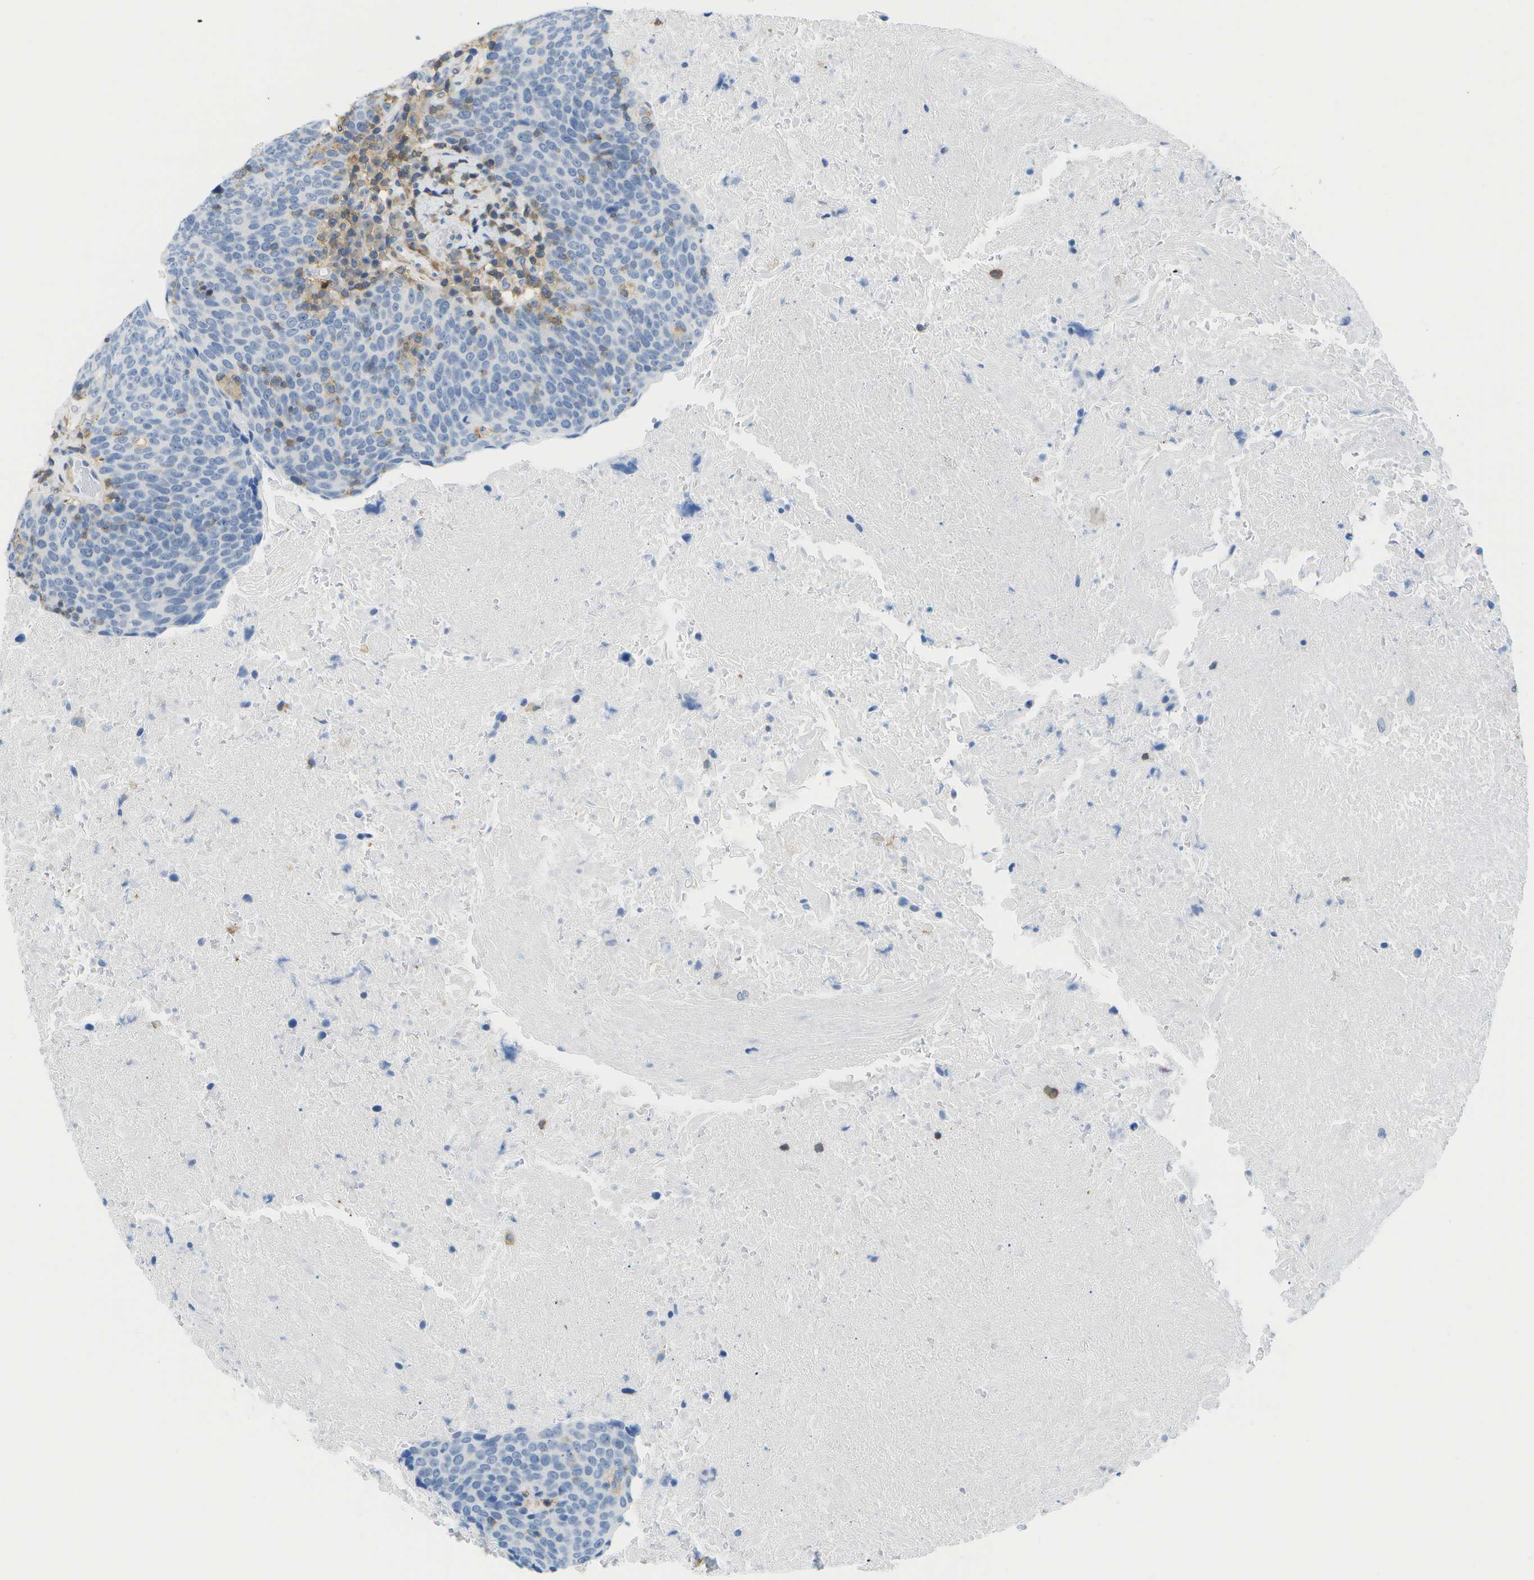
{"staining": {"intensity": "negative", "quantity": "none", "location": "none"}, "tissue": "head and neck cancer", "cell_type": "Tumor cells", "image_type": "cancer", "snomed": [{"axis": "morphology", "description": "Squamous cell carcinoma, NOS"}, {"axis": "morphology", "description": "Squamous cell carcinoma, metastatic, NOS"}, {"axis": "topography", "description": "Lymph node"}, {"axis": "topography", "description": "Head-Neck"}], "caption": "Tumor cells show no significant protein positivity in squamous cell carcinoma (head and neck).", "gene": "RCSD1", "patient": {"sex": "male", "age": 62}}